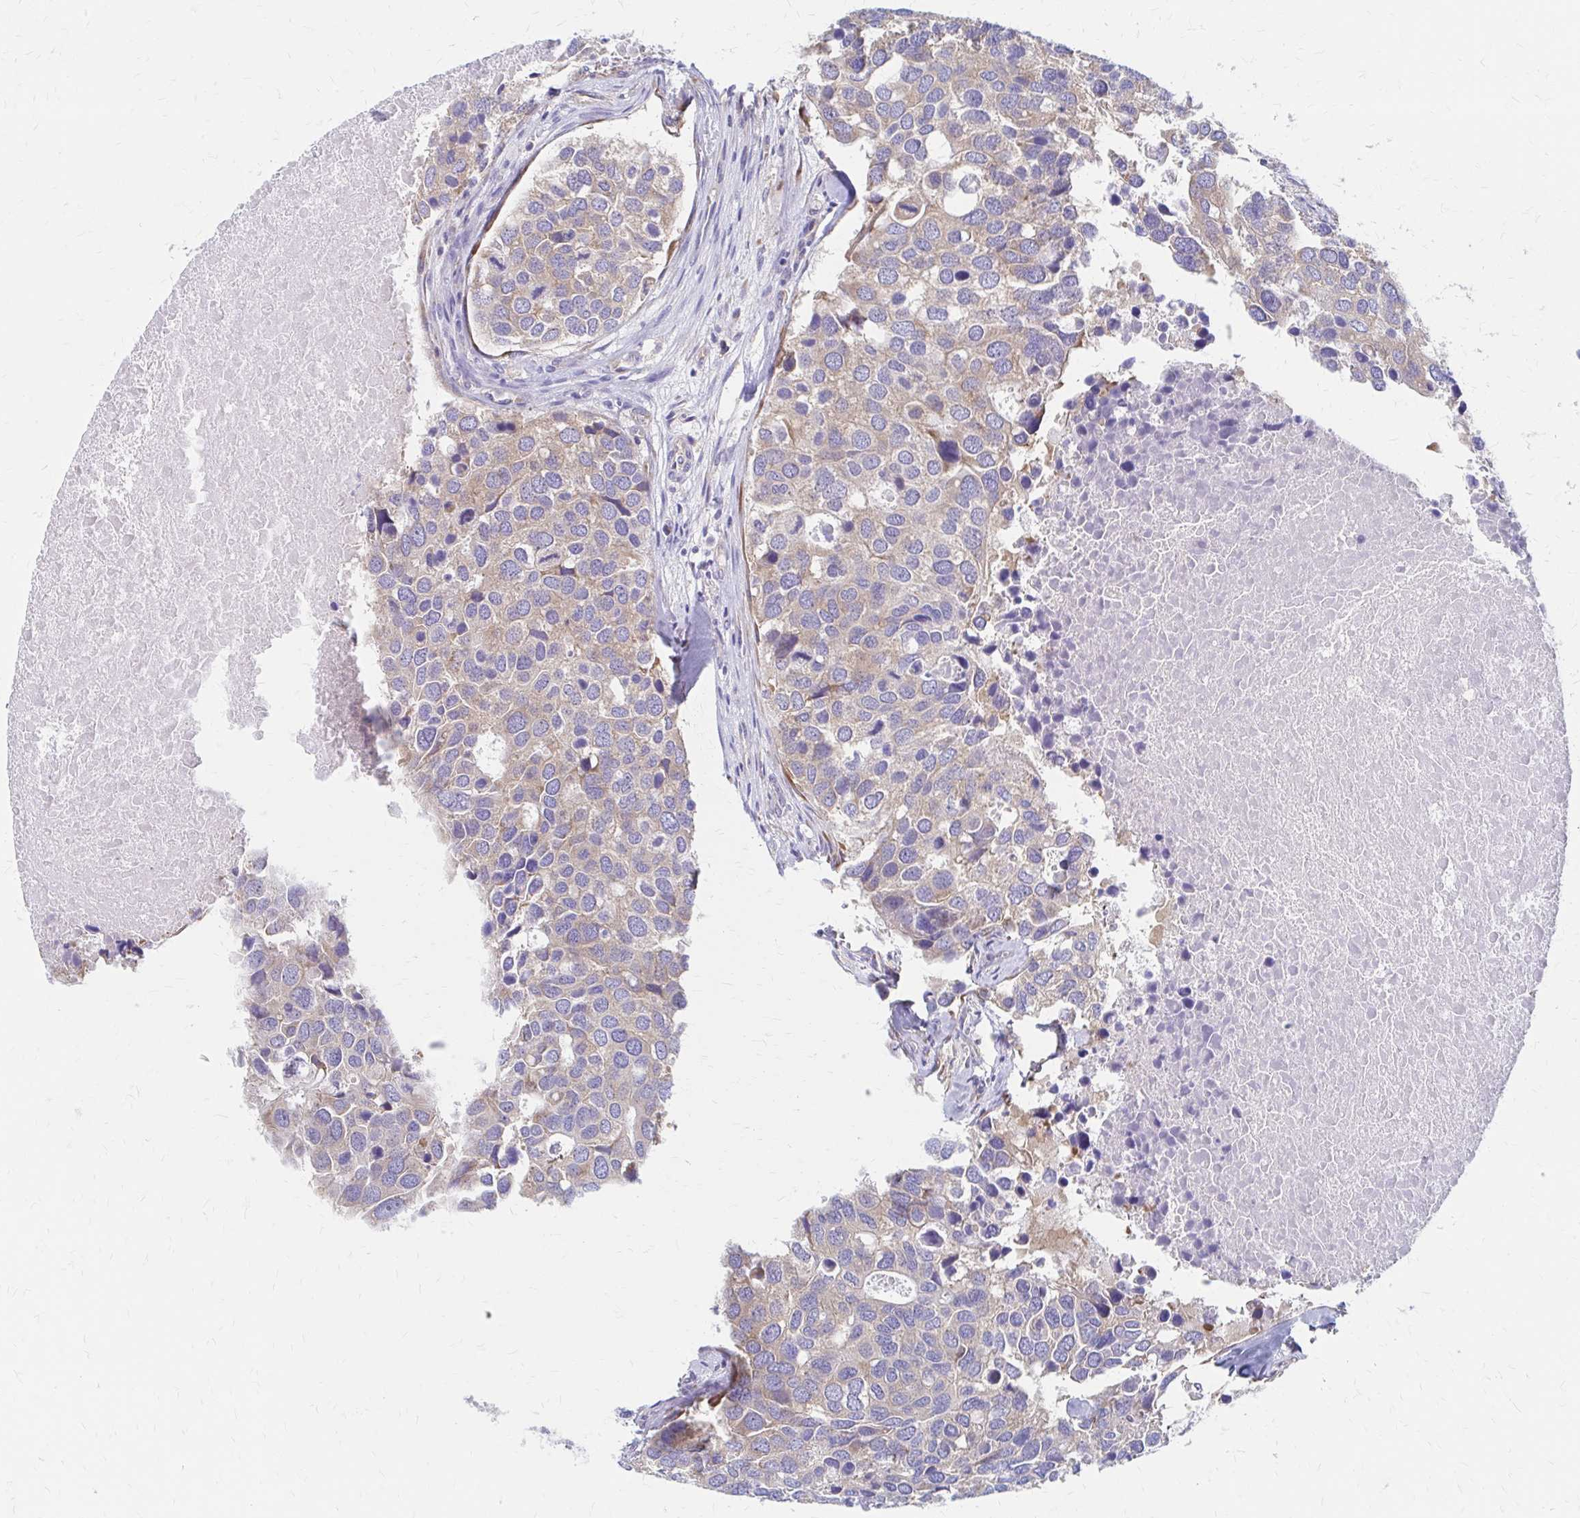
{"staining": {"intensity": "weak", "quantity": "<25%", "location": "cytoplasmic/membranous"}, "tissue": "breast cancer", "cell_type": "Tumor cells", "image_type": "cancer", "snomed": [{"axis": "morphology", "description": "Duct carcinoma"}, {"axis": "topography", "description": "Breast"}], "caption": "Immunohistochemistry (IHC) histopathology image of neoplastic tissue: human breast cancer stained with DAB (3,3'-diaminobenzidine) exhibits no significant protein staining in tumor cells. (Stains: DAB immunohistochemistry with hematoxylin counter stain, Microscopy: brightfield microscopy at high magnification).", "gene": "RPL27A", "patient": {"sex": "female", "age": 83}}